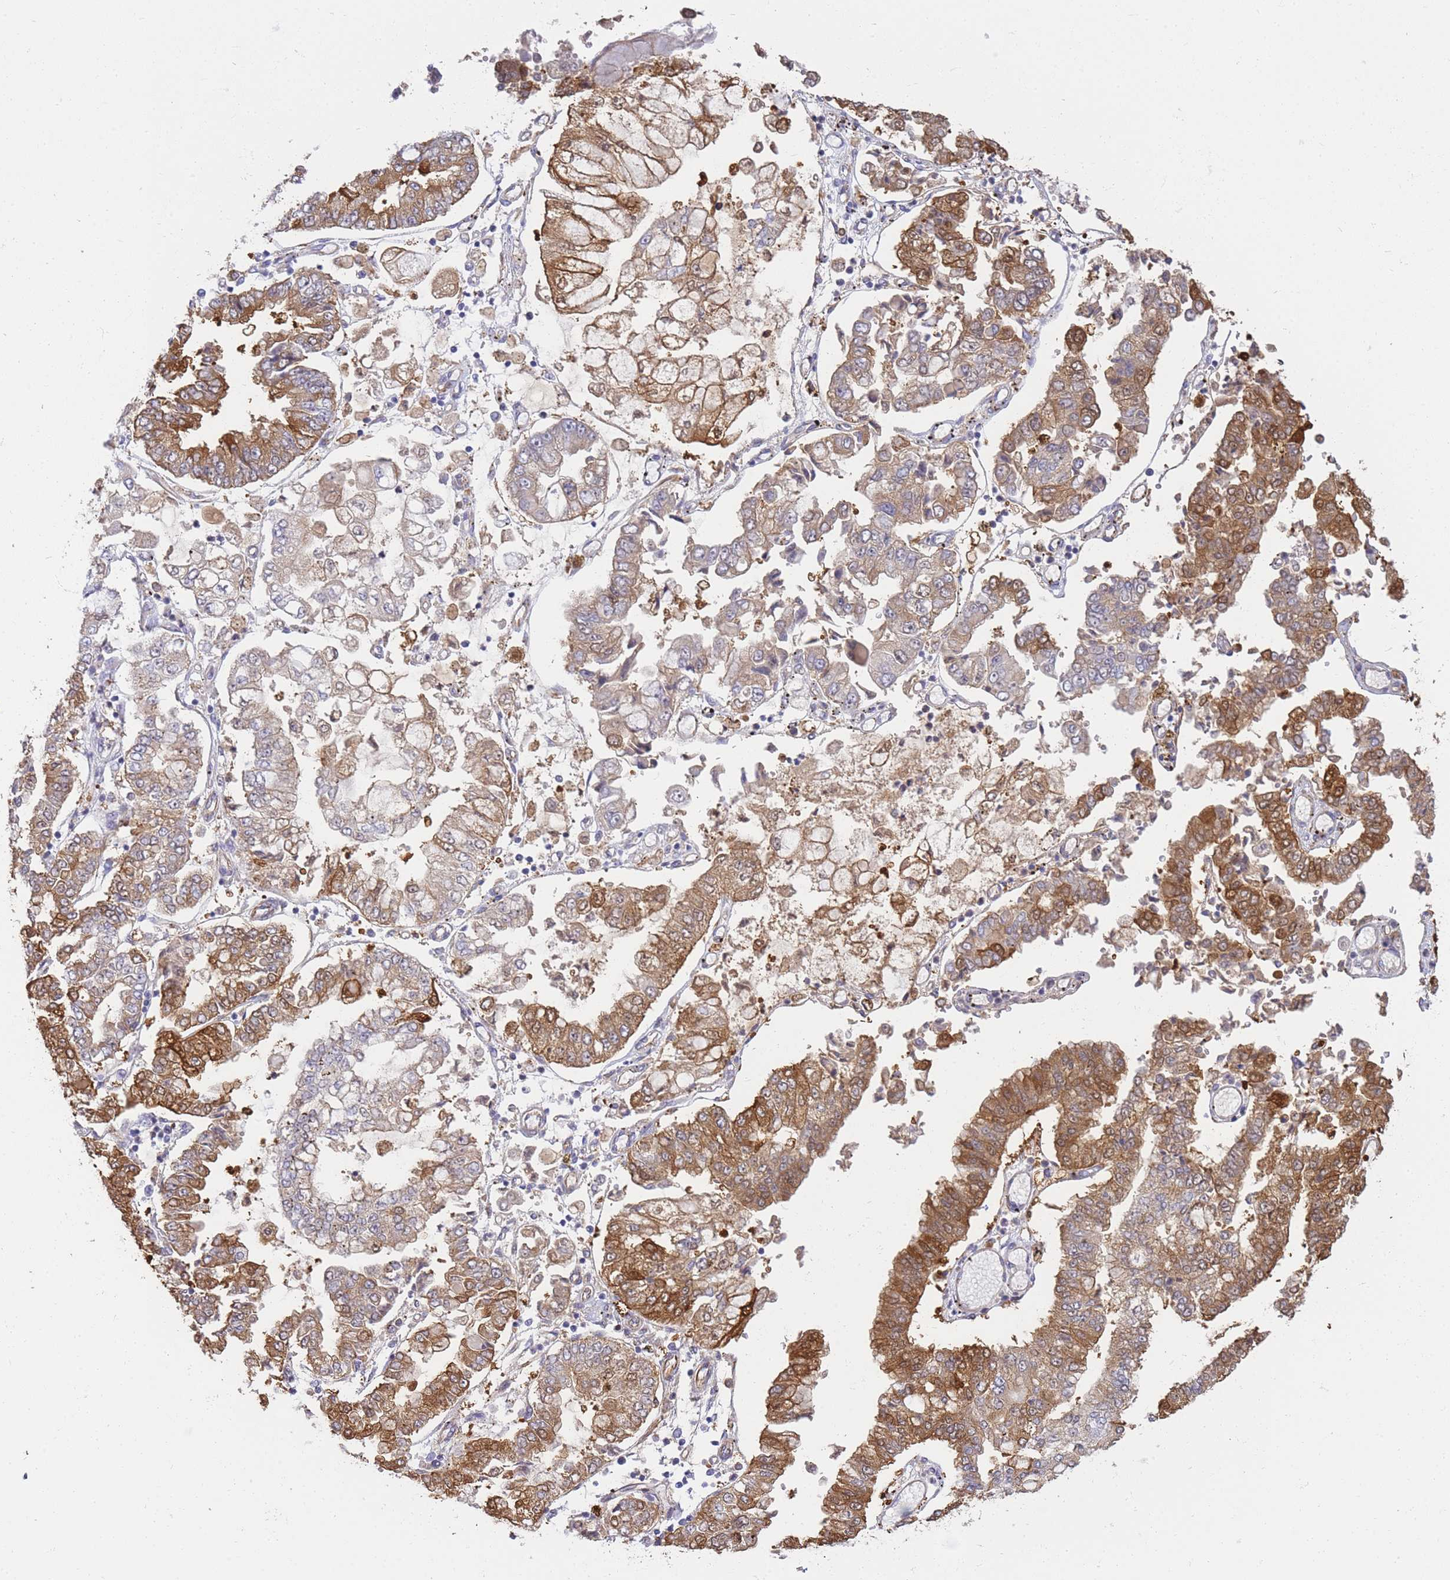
{"staining": {"intensity": "moderate", "quantity": "25%-75%", "location": "cytoplasmic/membranous"}, "tissue": "stomach cancer", "cell_type": "Tumor cells", "image_type": "cancer", "snomed": [{"axis": "morphology", "description": "Adenocarcinoma, NOS"}, {"axis": "topography", "description": "Stomach"}], "caption": "Moderate cytoplasmic/membranous positivity is present in about 25%-75% of tumor cells in stomach cancer (adenocarcinoma).", "gene": "ECPAS", "patient": {"sex": "male", "age": 76}}